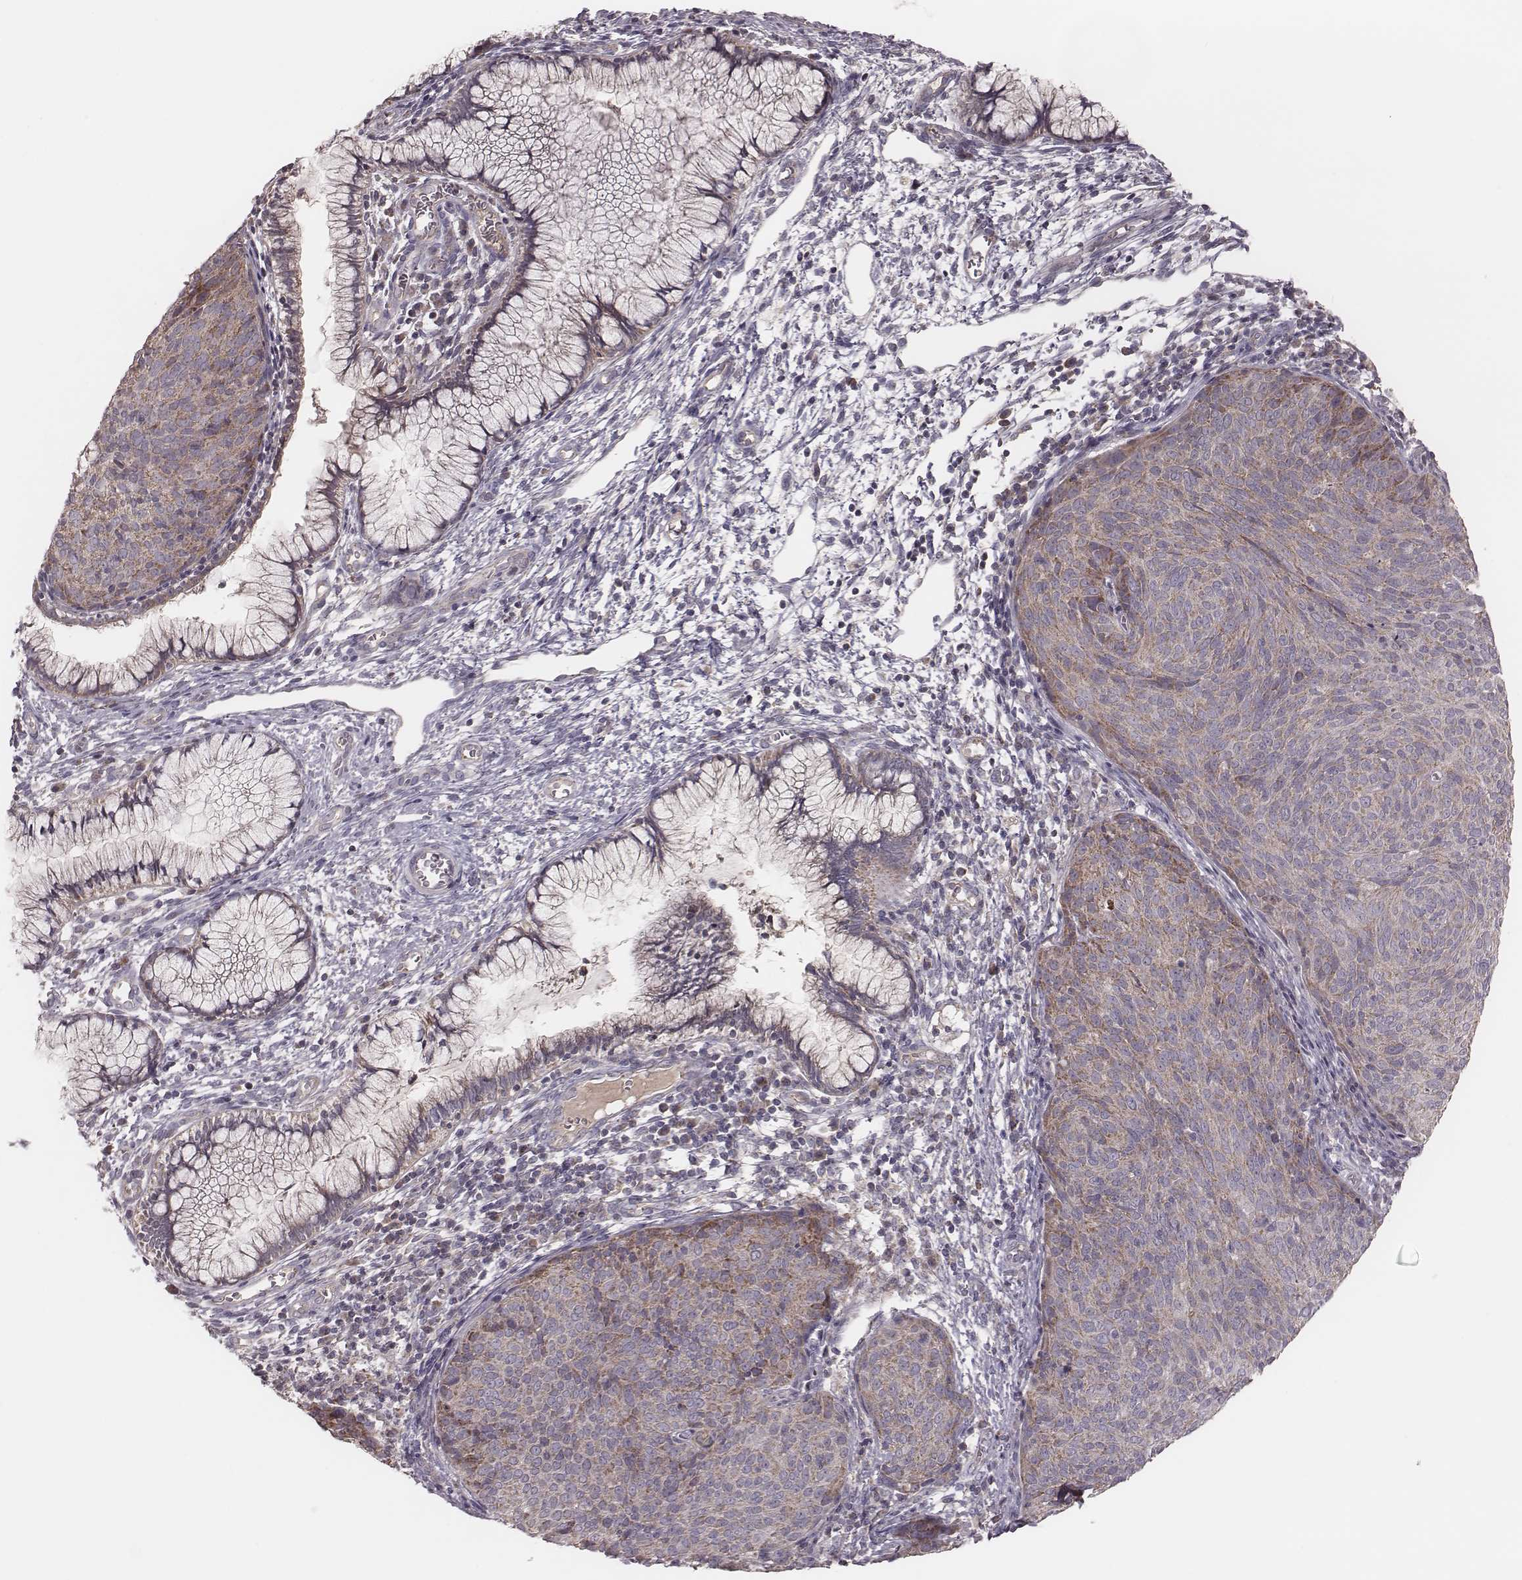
{"staining": {"intensity": "moderate", "quantity": "<25%", "location": "cytoplasmic/membranous"}, "tissue": "cervical cancer", "cell_type": "Tumor cells", "image_type": "cancer", "snomed": [{"axis": "morphology", "description": "Squamous cell carcinoma, NOS"}, {"axis": "topography", "description": "Cervix"}], "caption": "The photomicrograph demonstrates a brown stain indicating the presence of a protein in the cytoplasmic/membranous of tumor cells in cervical cancer (squamous cell carcinoma).", "gene": "MRPS27", "patient": {"sex": "female", "age": 39}}